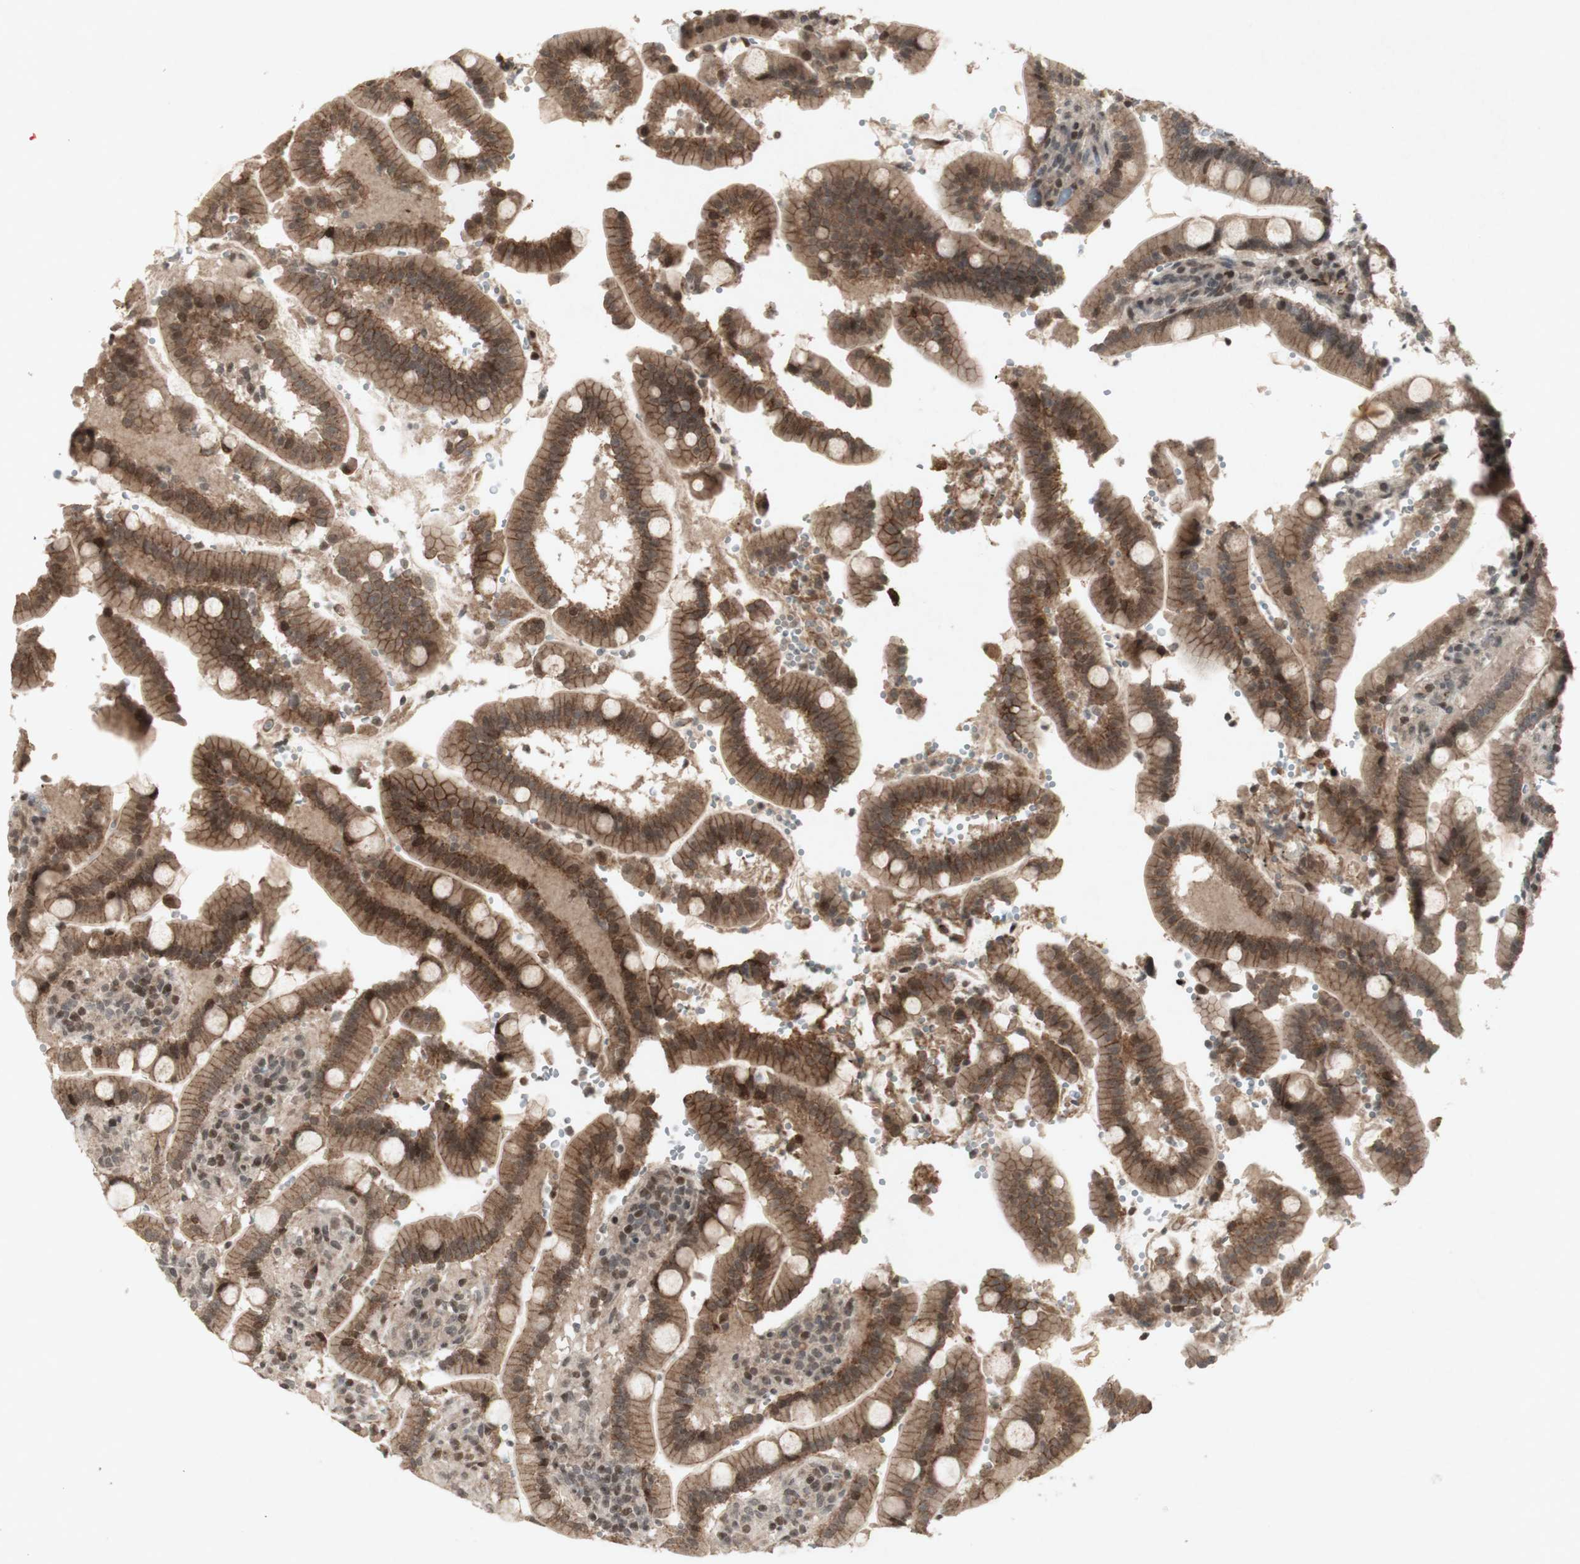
{"staining": {"intensity": "strong", "quantity": ">75%", "location": "cytoplasmic/membranous,nuclear"}, "tissue": "duodenum", "cell_type": "Glandular cells", "image_type": "normal", "snomed": [{"axis": "morphology", "description": "Normal tissue, NOS"}, {"axis": "topography", "description": "Small intestine, NOS"}], "caption": "IHC staining of unremarkable duodenum, which demonstrates high levels of strong cytoplasmic/membranous,nuclear expression in approximately >75% of glandular cells indicating strong cytoplasmic/membranous,nuclear protein staining. The staining was performed using DAB (brown) for protein detection and nuclei were counterstained in hematoxylin (blue).", "gene": "PLXNA1", "patient": {"sex": "female", "age": 71}}